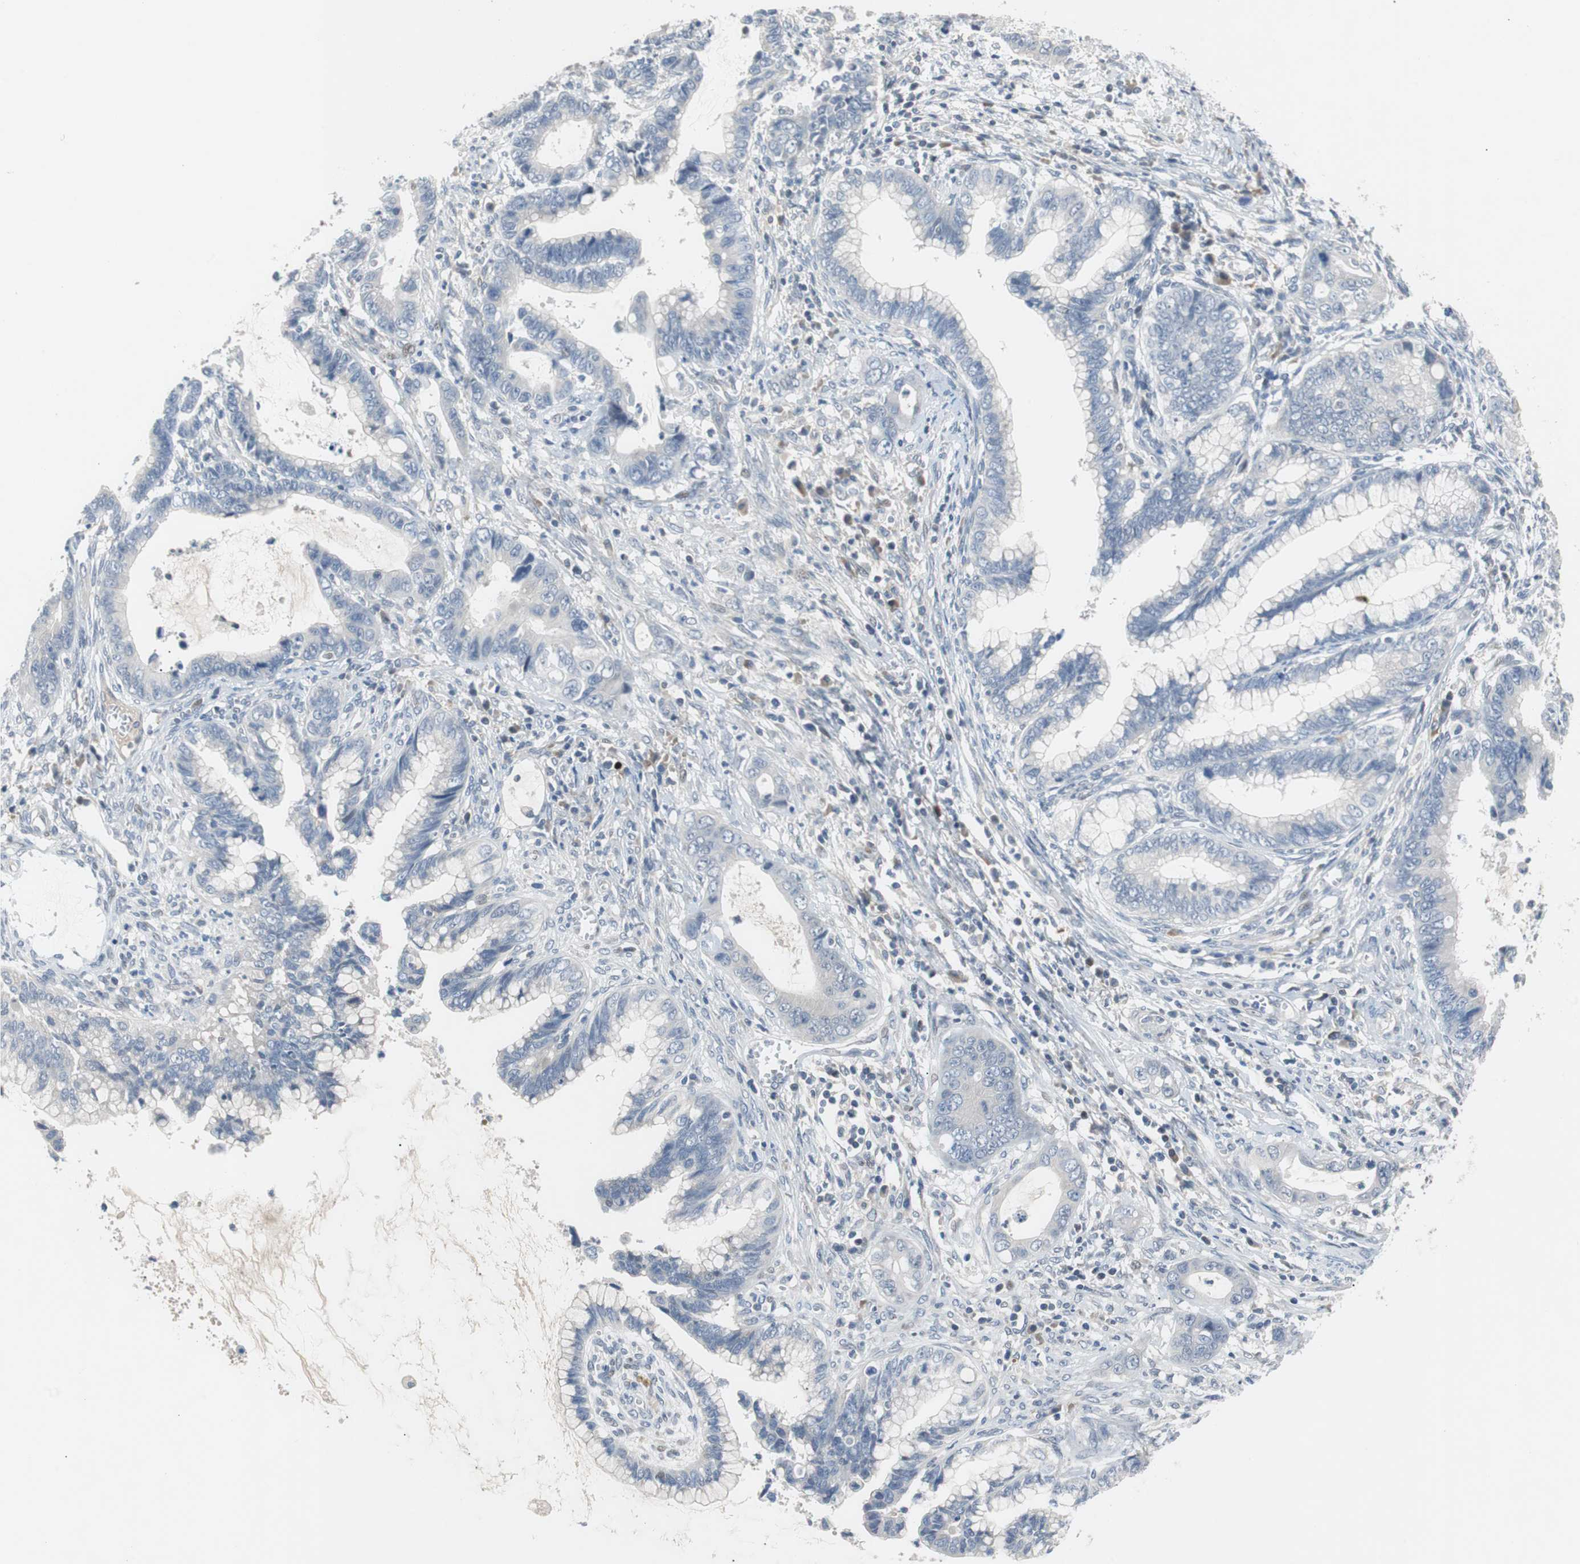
{"staining": {"intensity": "negative", "quantity": "none", "location": "none"}, "tissue": "cervical cancer", "cell_type": "Tumor cells", "image_type": "cancer", "snomed": [{"axis": "morphology", "description": "Adenocarcinoma, NOS"}, {"axis": "topography", "description": "Cervix"}], "caption": "Immunohistochemistry micrograph of adenocarcinoma (cervical) stained for a protein (brown), which displays no staining in tumor cells.", "gene": "MAP2K4", "patient": {"sex": "female", "age": 44}}